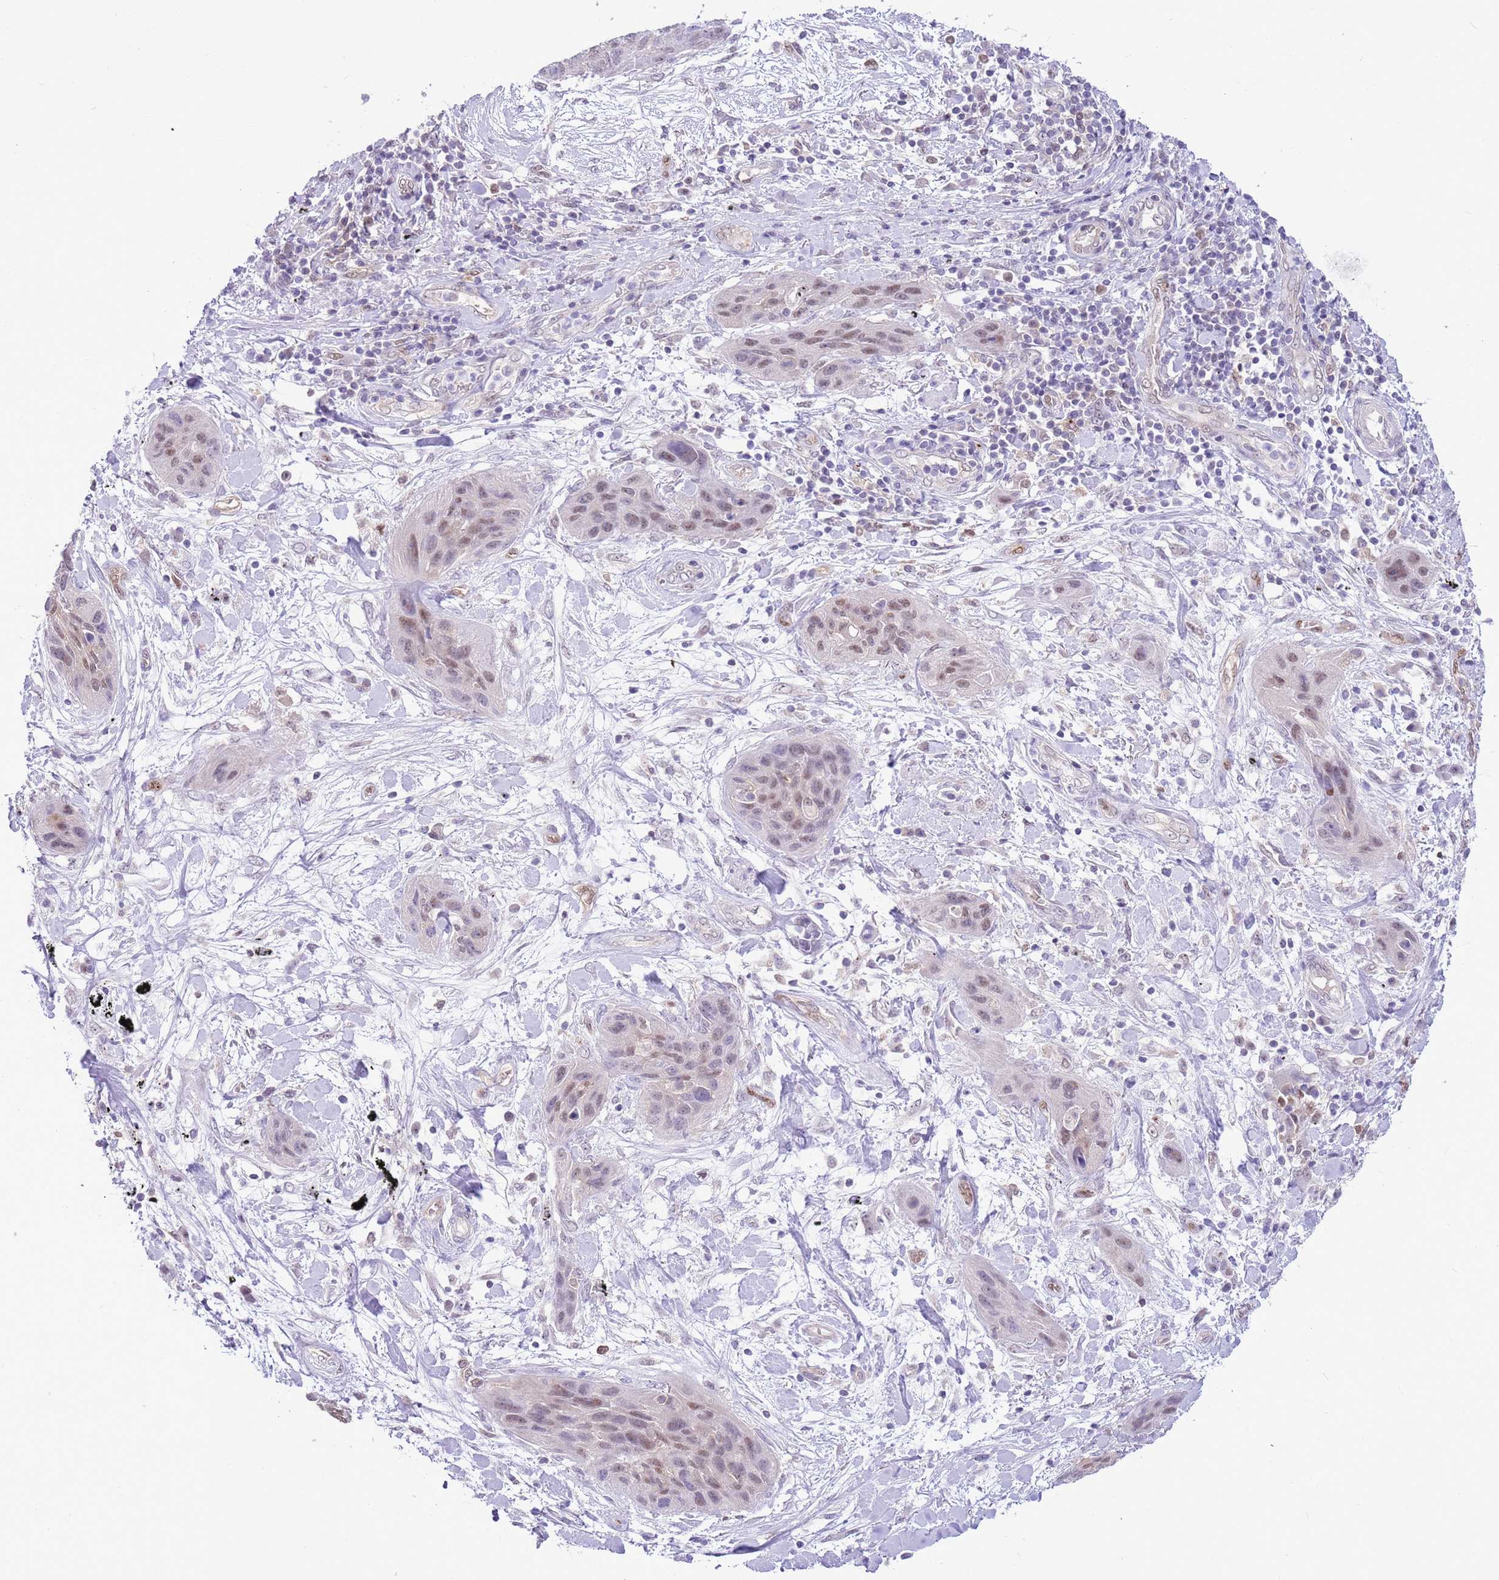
{"staining": {"intensity": "weak", "quantity": ">75%", "location": "nuclear"}, "tissue": "lung cancer", "cell_type": "Tumor cells", "image_type": "cancer", "snomed": [{"axis": "morphology", "description": "Squamous cell carcinoma, NOS"}, {"axis": "topography", "description": "Lung"}], "caption": "DAB immunohistochemical staining of human lung cancer (squamous cell carcinoma) exhibits weak nuclear protein positivity in approximately >75% of tumor cells.", "gene": "DDI2", "patient": {"sex": "female", "age": 70}}